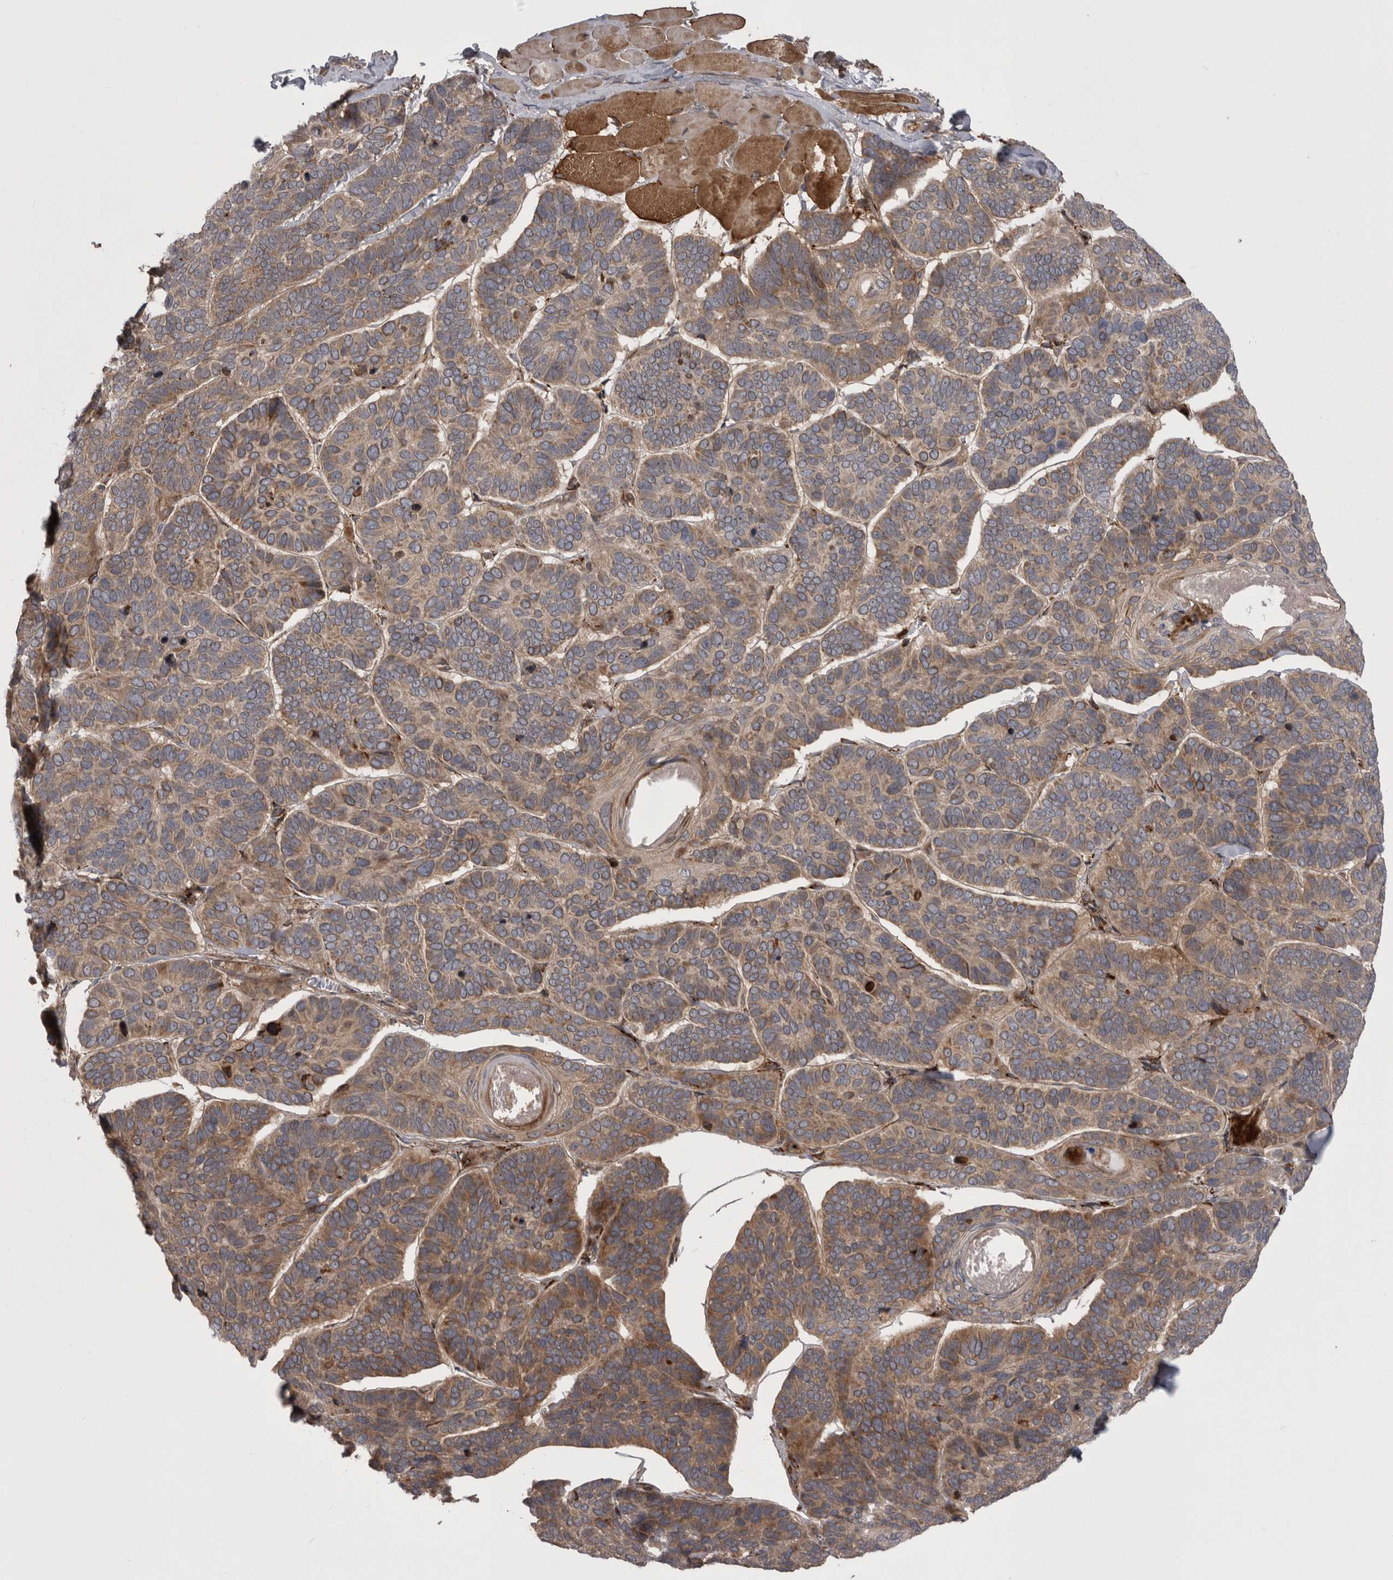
{"staining": {"intensity": "weak", "quantity": ">75%", "location": "cytoplasmic/membranous"}, "tissue": "skin cancer", "cell_type": "Tumor cells", "image_type": "cancer", "snomed": [{"axis": "morphology", "description": "Basal cell carcinoma"}, {"axis": "topography", "description": "Skin"}], "caption": "Skin basal cell carcinoma stained for a protein (brown) reveals weak cytoplasmic/membranous positive expression in approximately >75% of tumor cells.", "gene": "RAB3GAP2", "patient": {"sex": "male", "age": 62}}